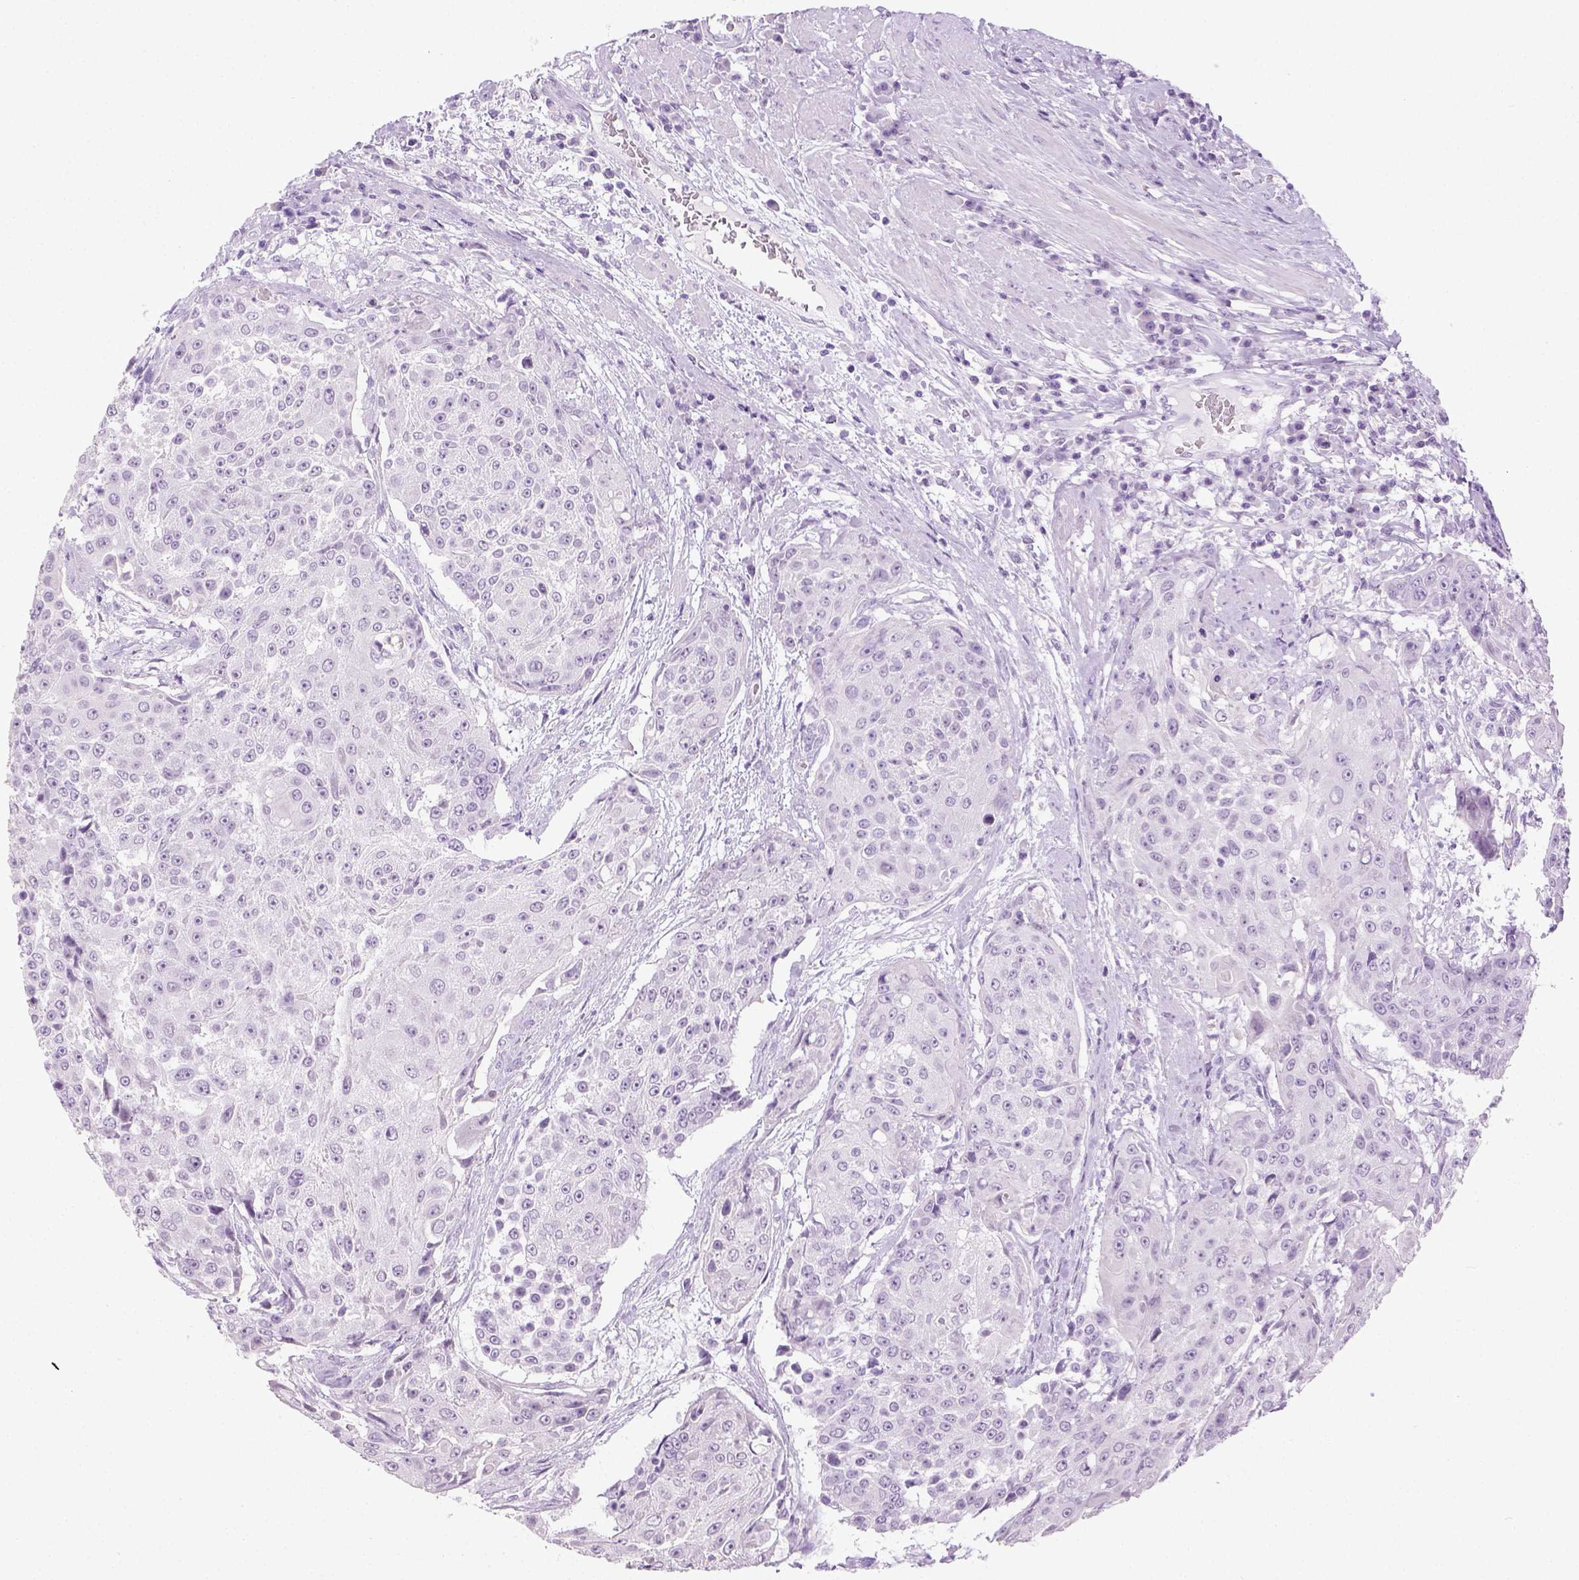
{"staining": {"intensity": "negative", "quantity": "none", "location": "none"}, "tissue": "urothelial cancer", "cell_type": "Tumor cells", "image_type": "cancer", "snomed": [{"axis": "morphology", "description": "Urothelial carcinoma, High grade"}, {"axis": "topography", "description": "Urinary bladder"}], "caption": "This micrograph is of urothelial cancer stained with immunohistochemistry to label a protein in brown with the nuclei are counter-stained blue. There is no staining in tumor cells.", "gene": "LGSN", "patient": {"sex": "female", "age": 63}}